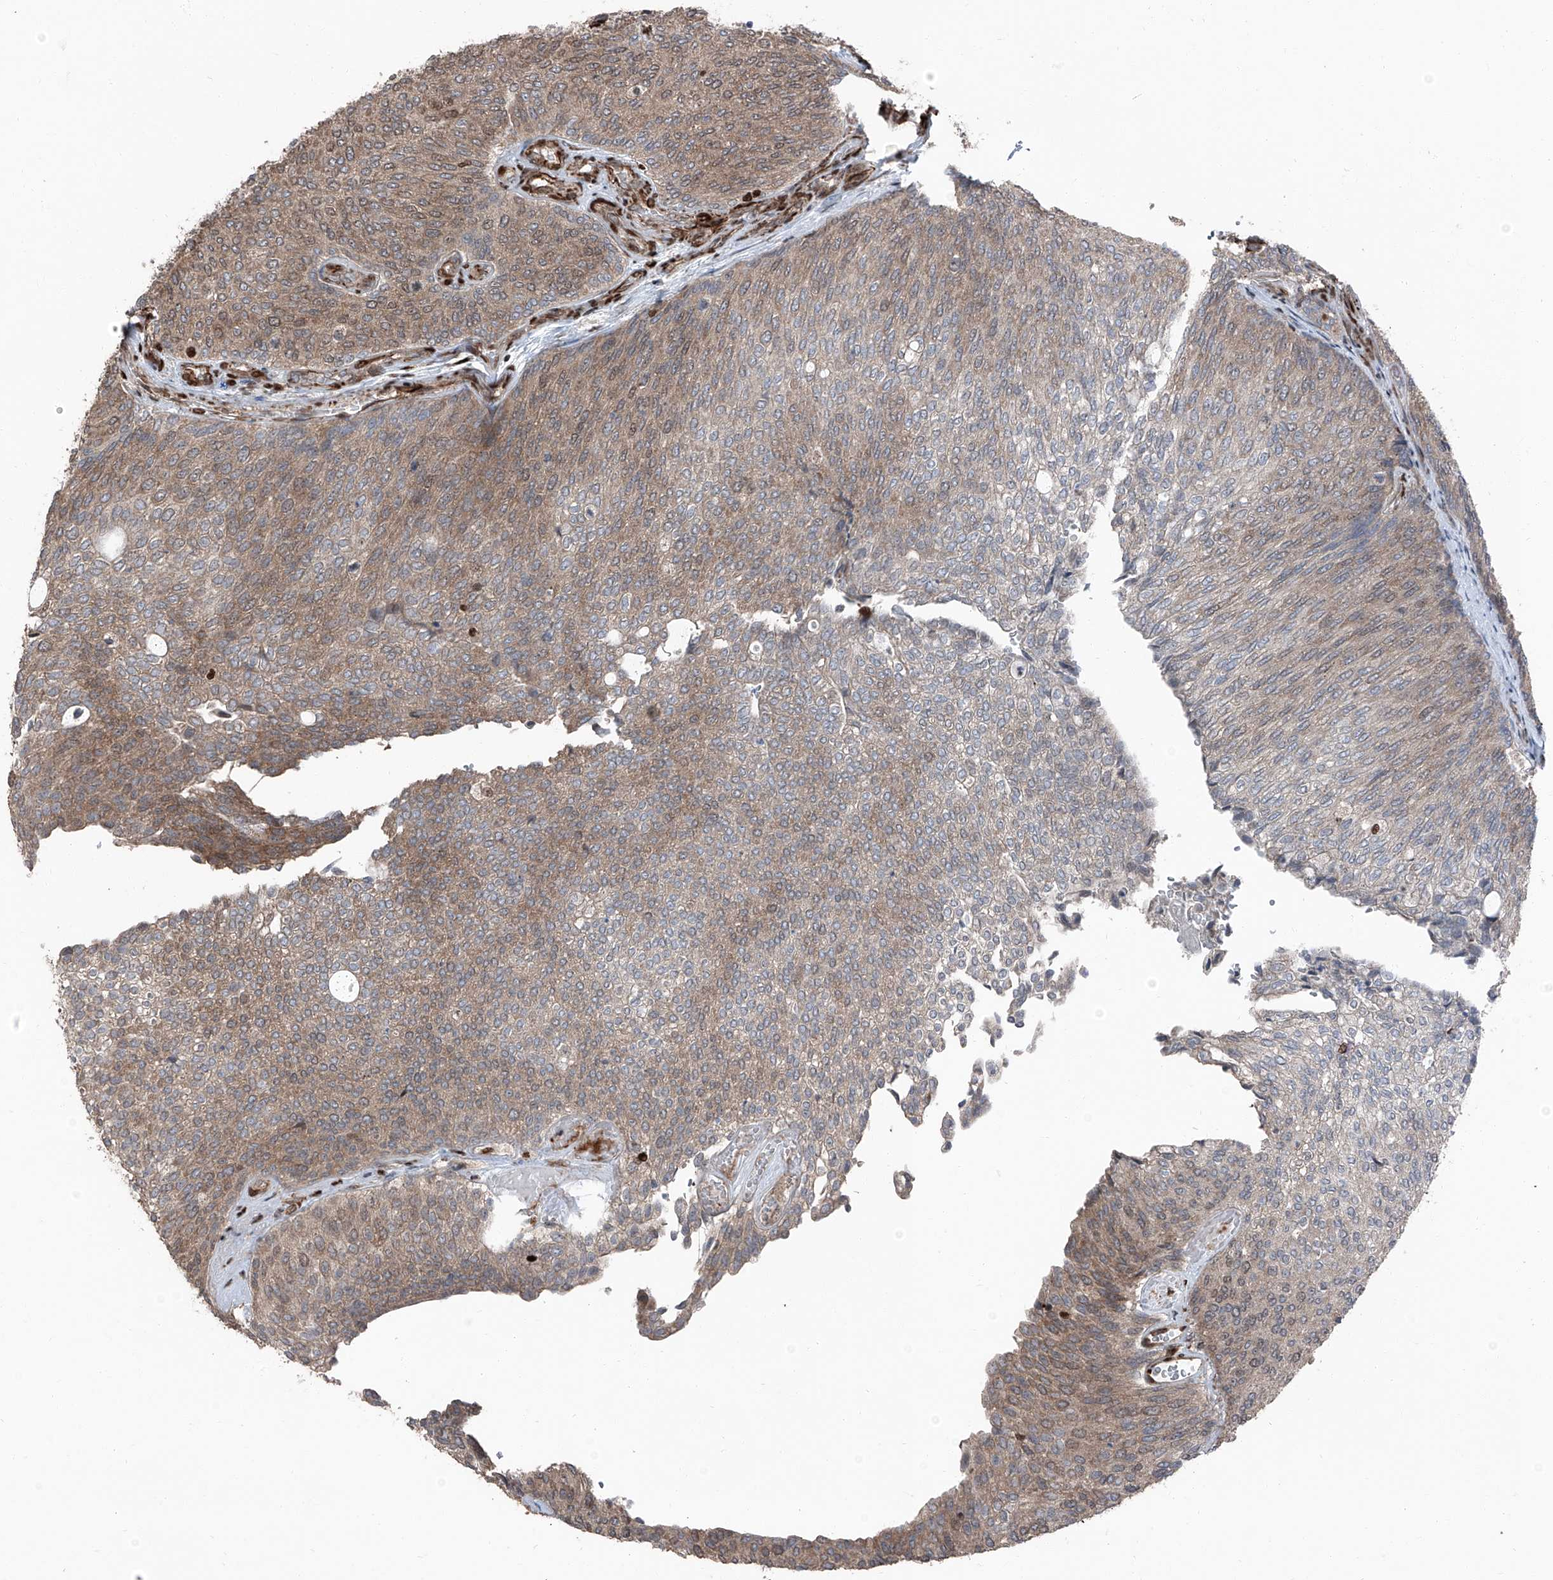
{"staining": {"intensity": "moderate", "quantity": ">75%", "location": "cytoplasmic/membranous"}, "tissue": "urothelial cancer", "cell_type": "Tumor cells", "image_type": "cancer", "snomed": [{"axis": "morphology", "description": "Urothelial carcinoma, Low grade"}, {"axis": "topography", "description": "Urinary bladder"}], "caption": "The immunohistochemical stain shows moderate cytoplasmic/membranous staining in tumor cells of low-grade urothelial carcinoma tissue. (IHC, brightfield microscopy, high magnification).", "gene": "FKBP5", "patient": {"sex": "female", "age": 79}}